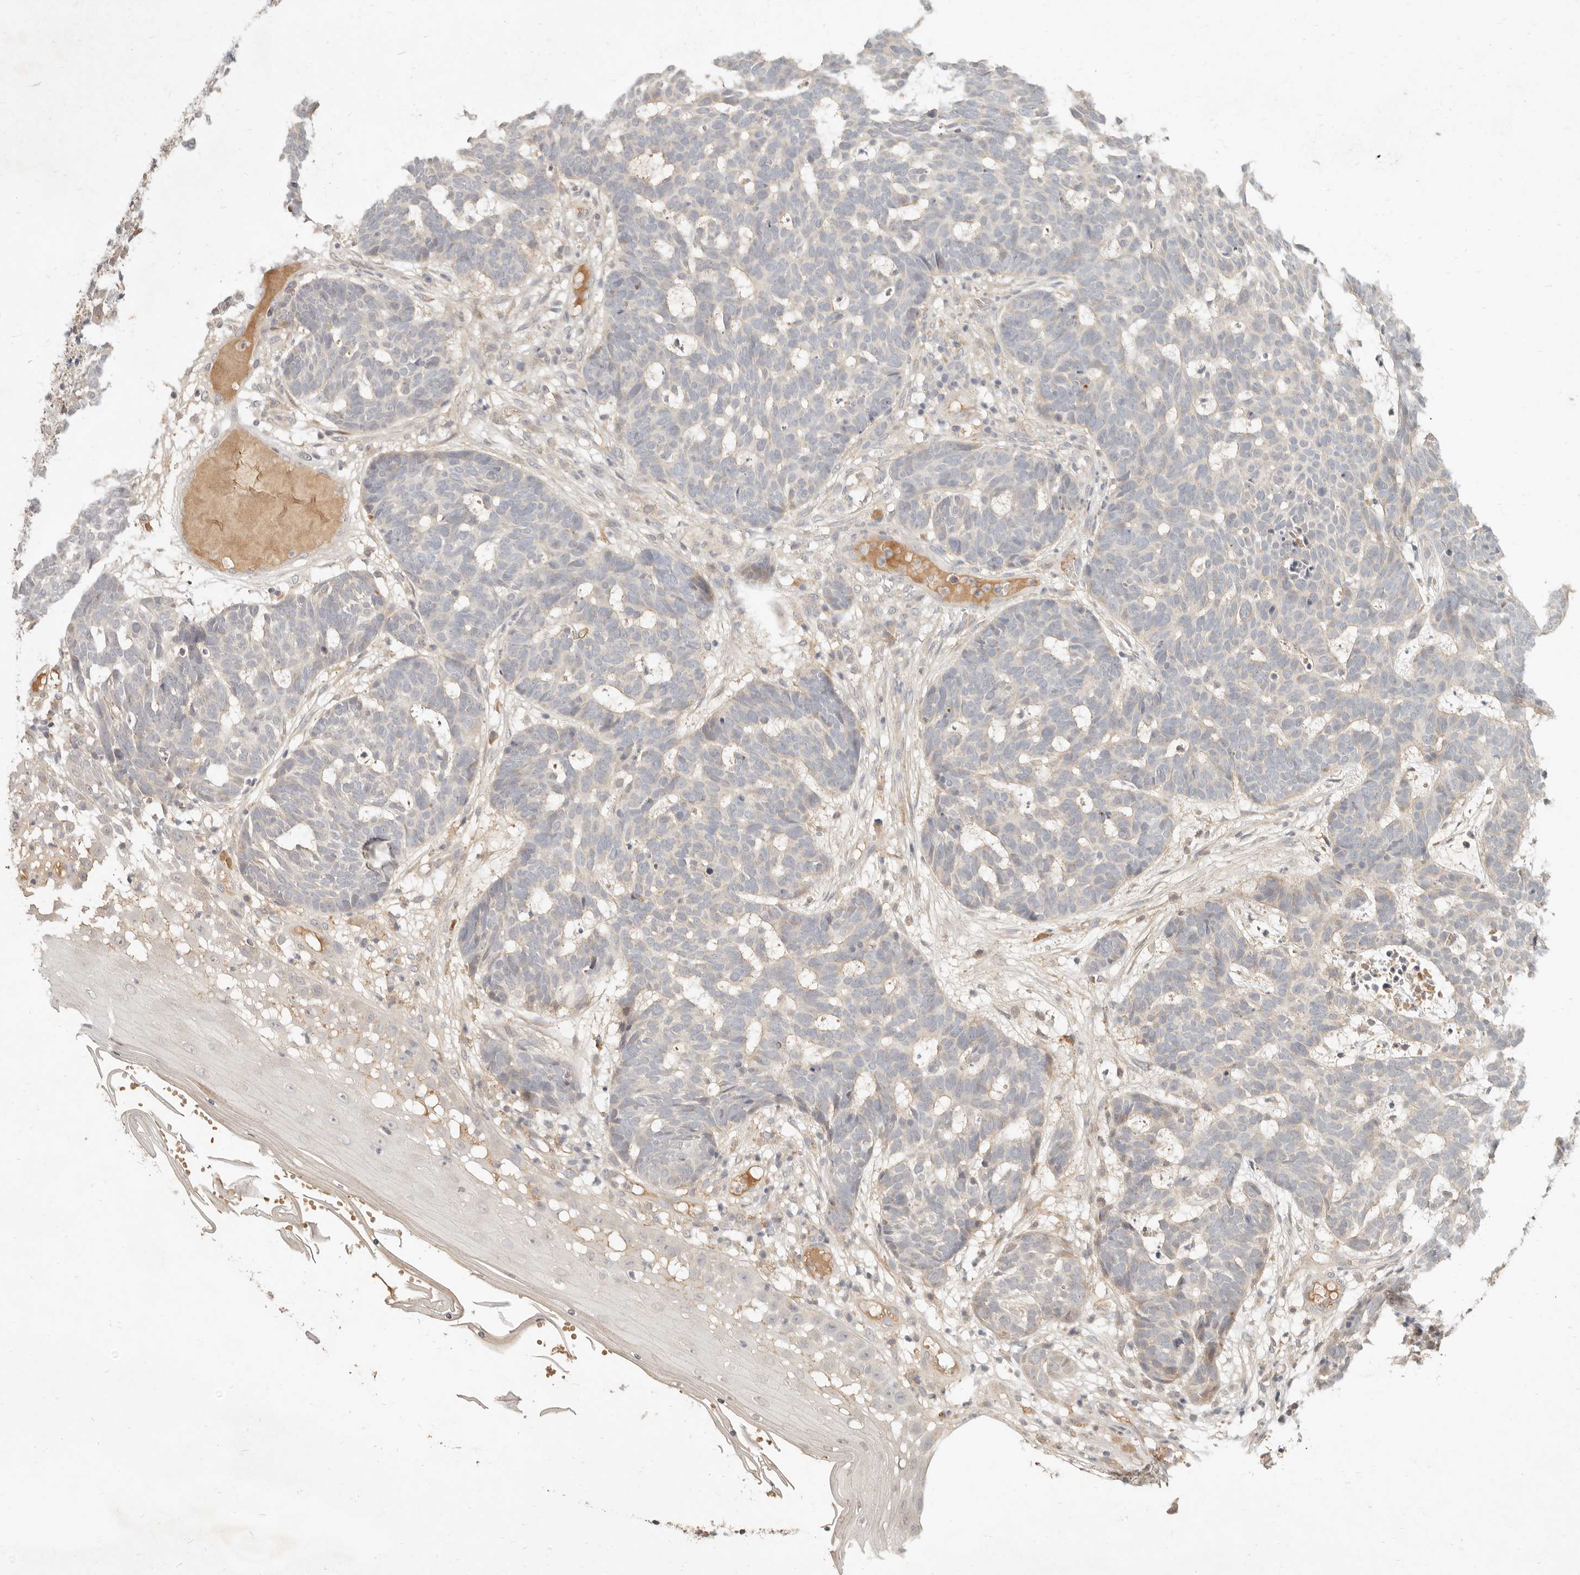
{"staining": {"intensity": "negative", "quantity": "none", "location": "none"}, "tissue": "skin cancer", "cell_type": "Tumor cells", "image_type": "cancer", "snomed": [{"axis": "morphology", "description": "Basal cell carcinoma"}, {"axis": "topography", "description": "Skin"}], "caption": "High power microscopy histopathology image of an IHC image of skin cancer, revealing no significant positivity in tumor cells.", "gene": "UBXN11", "patient": {"sex": "male", "age": 85}}